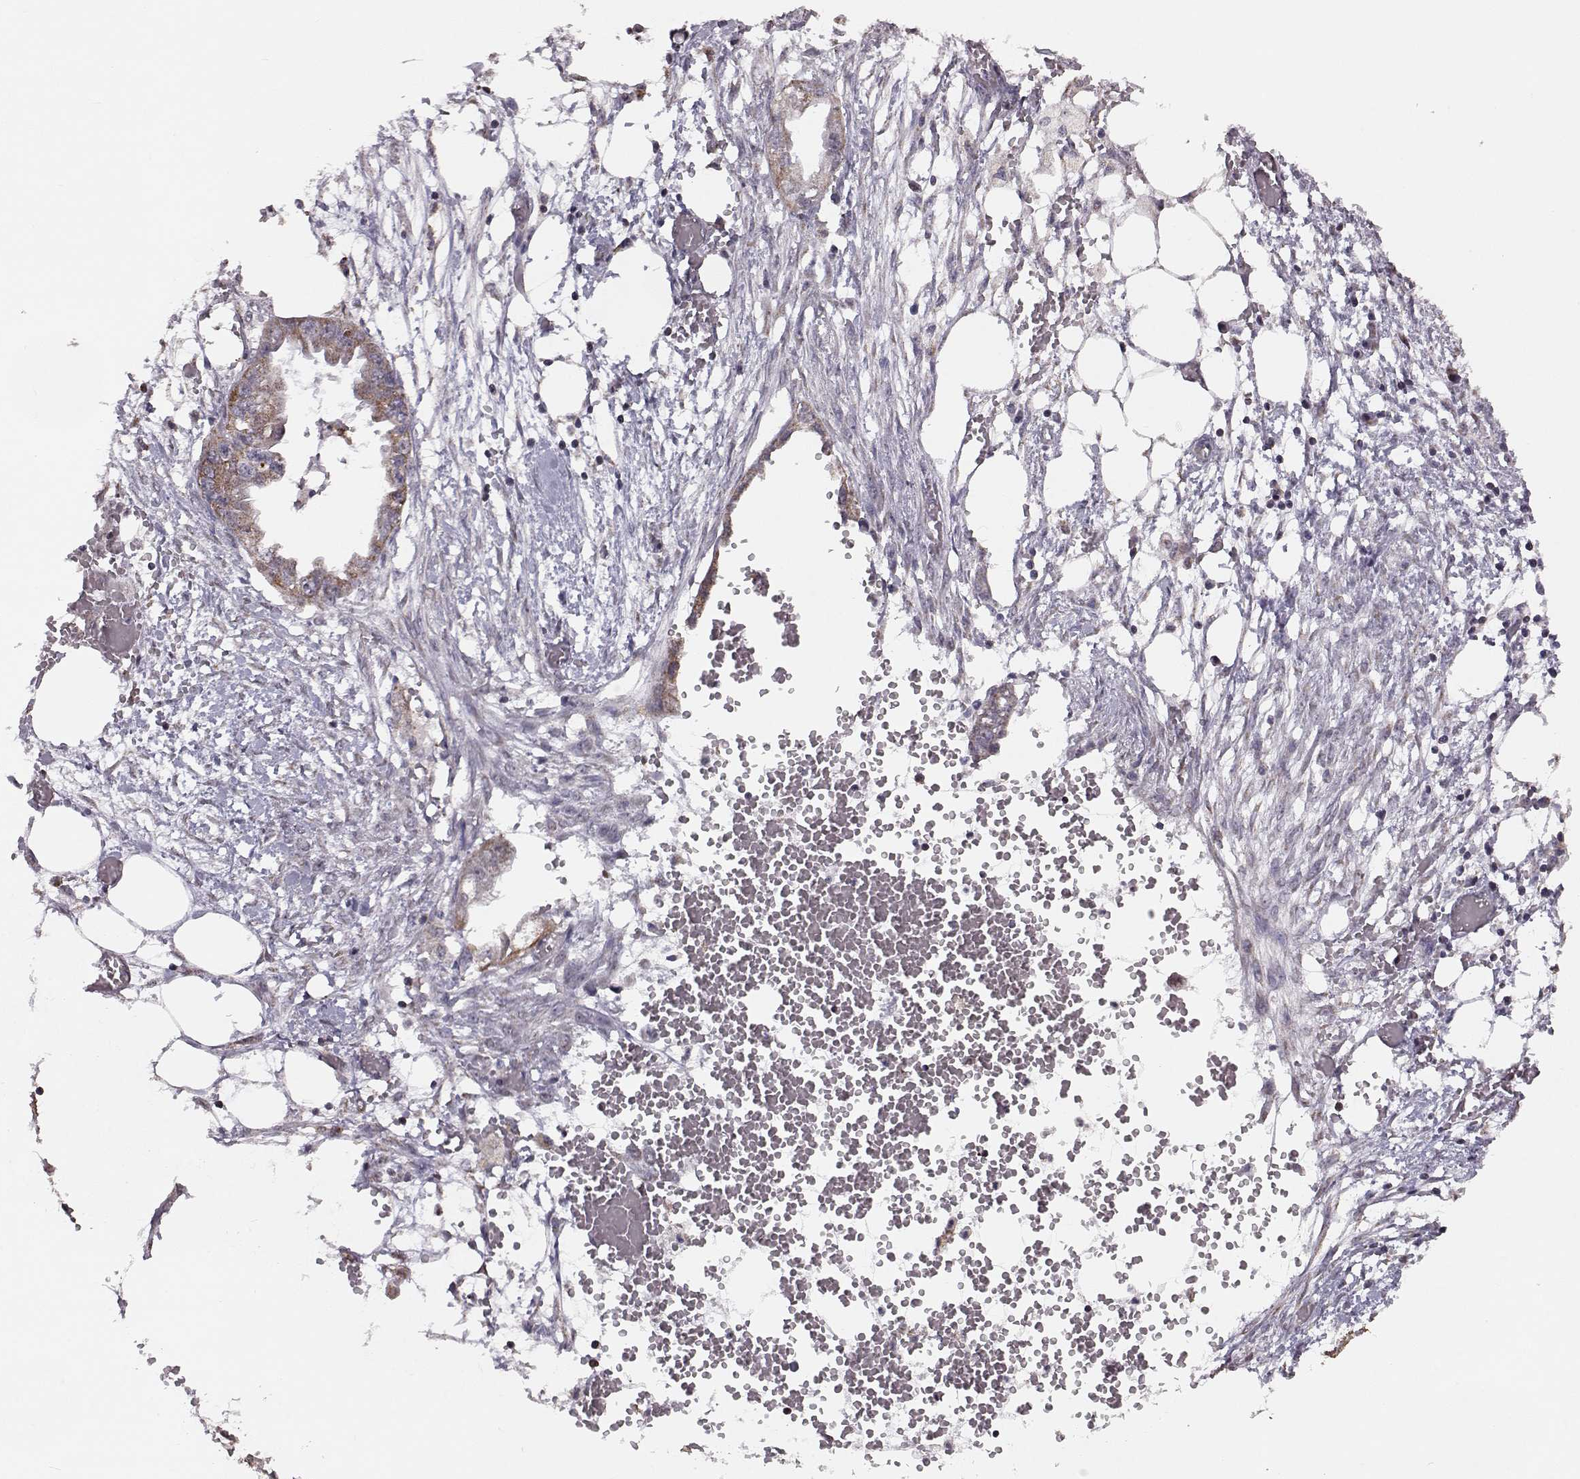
{"staining": {"intensity": "weak", "quantity": "<25%", "location": "cytoplasmic/membranous"}, "tissue": "endometrial cancer", "cell_type": "Tumor cells", "image_type": "cancer", "snomed": [{"axis": "morphology", "description": "Adenocarcinoma, NOS"}, {"axis": "morphology", "description": "Adenocarcinoma, metastatic, NOS"}, {"axis": "topography", "description": "Adipose tissue"}, {"axis": "topography", "description": "Endometrium"}], "caption": "Endometrial cancer (metastatic adenocarcinoma) was stained to show a protein in brown. There is no significant staining in tumor cells.", "gene": "ALDH3A1", "patient": {"sex": "female", "age": 67}}